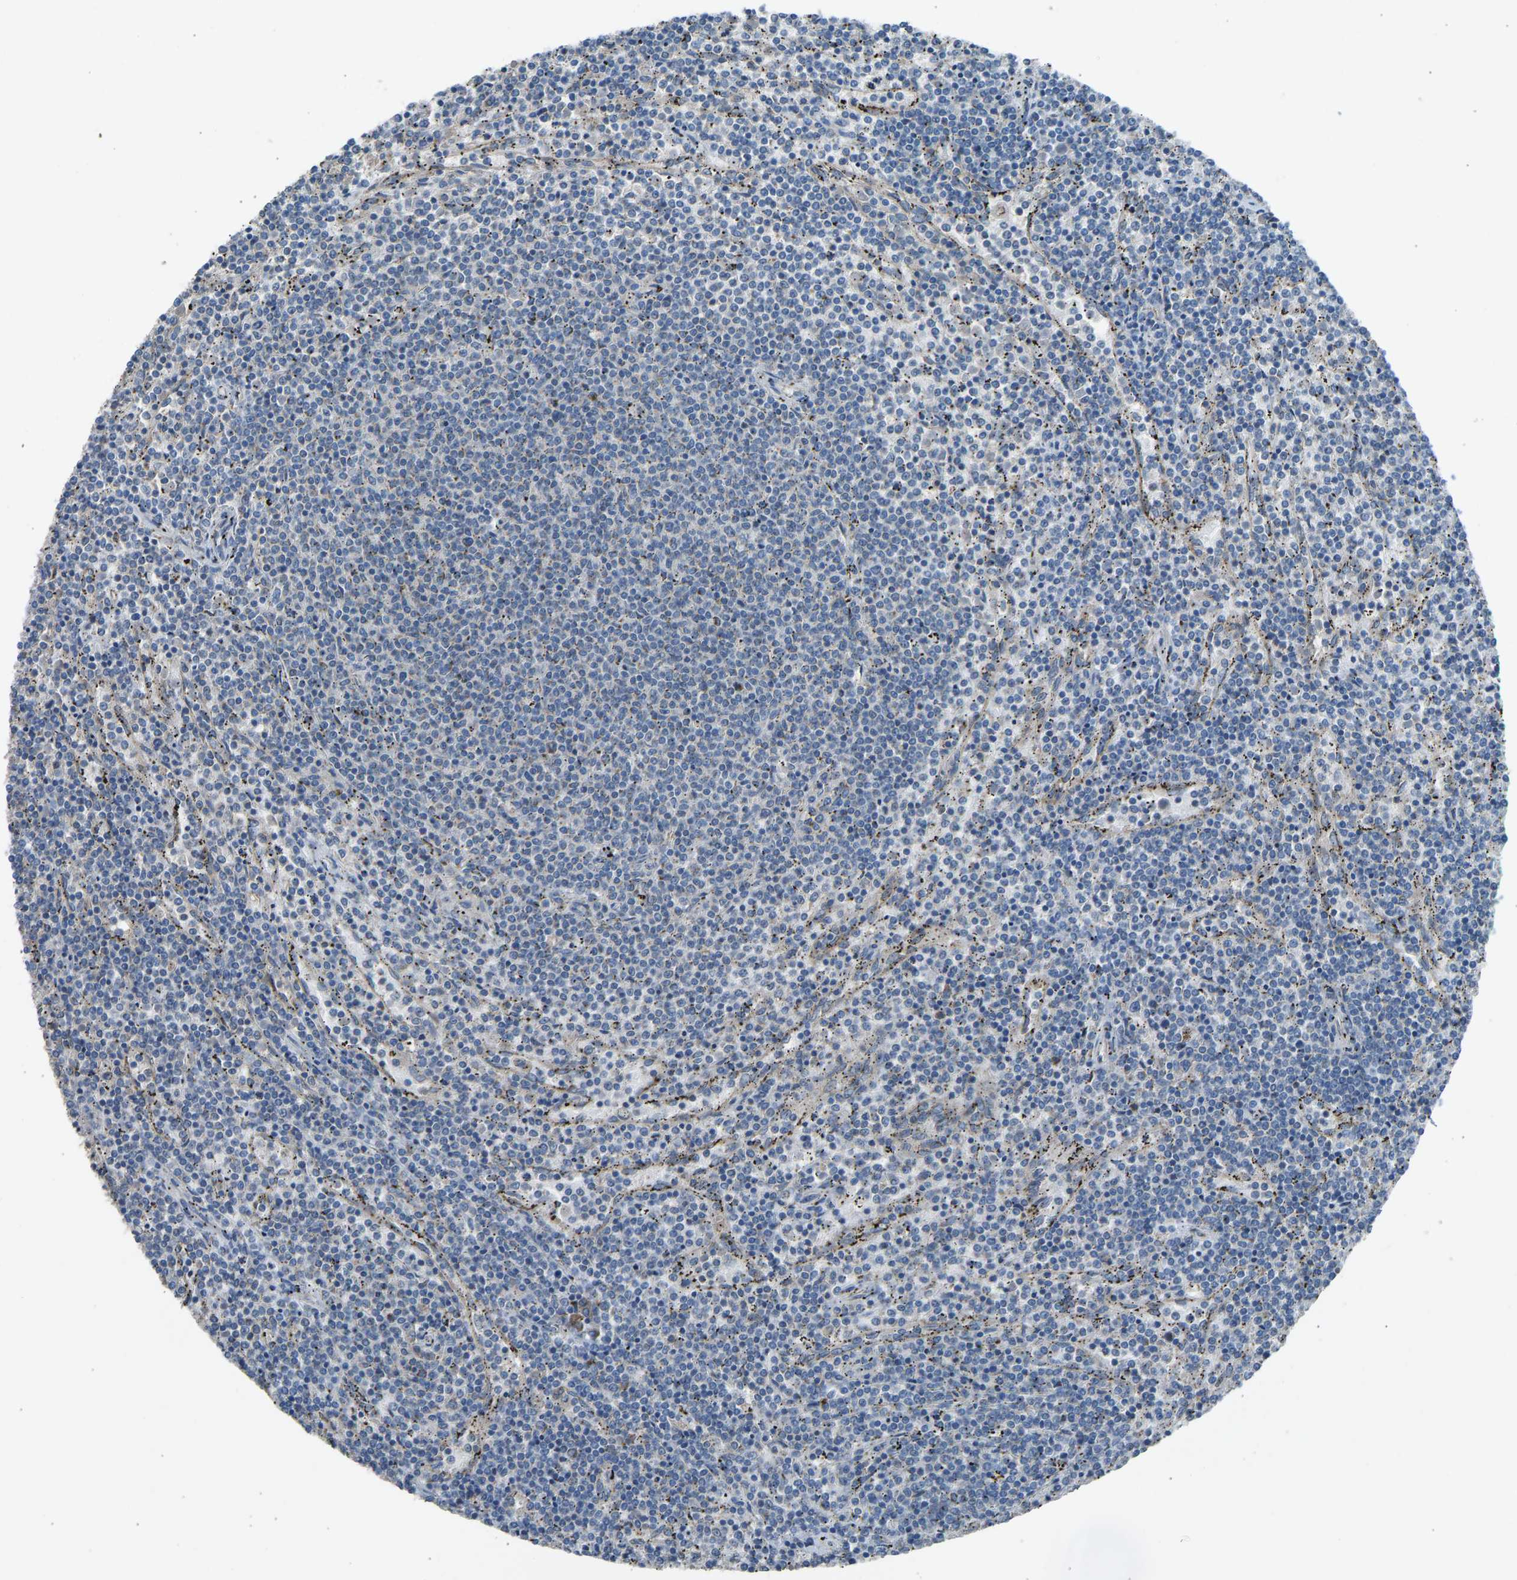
{"staining": {"intensity": "negative", "quantity": "none", "location": "none"}, "tissue": "lymphoma", "cell_type": "Tumor cells", "image_type": "cancer", "snomed": [{"axis": "morphology", "description": "Malignant lymphoma, non-Hodgkin's type, Low grade"}, {"axis": "topography", "description": "Spleen"}], "caption": "Immunohistochemistry image of human low-grade malignant lymphoma, non-Hodgkin's type stained for a protein (brown), which reveals no staining in tumor cells. (IHC, brightfield microscopy, high magnification).", "gene": "TGFBR3", "patient": {"sex": "female", "age": 50}}